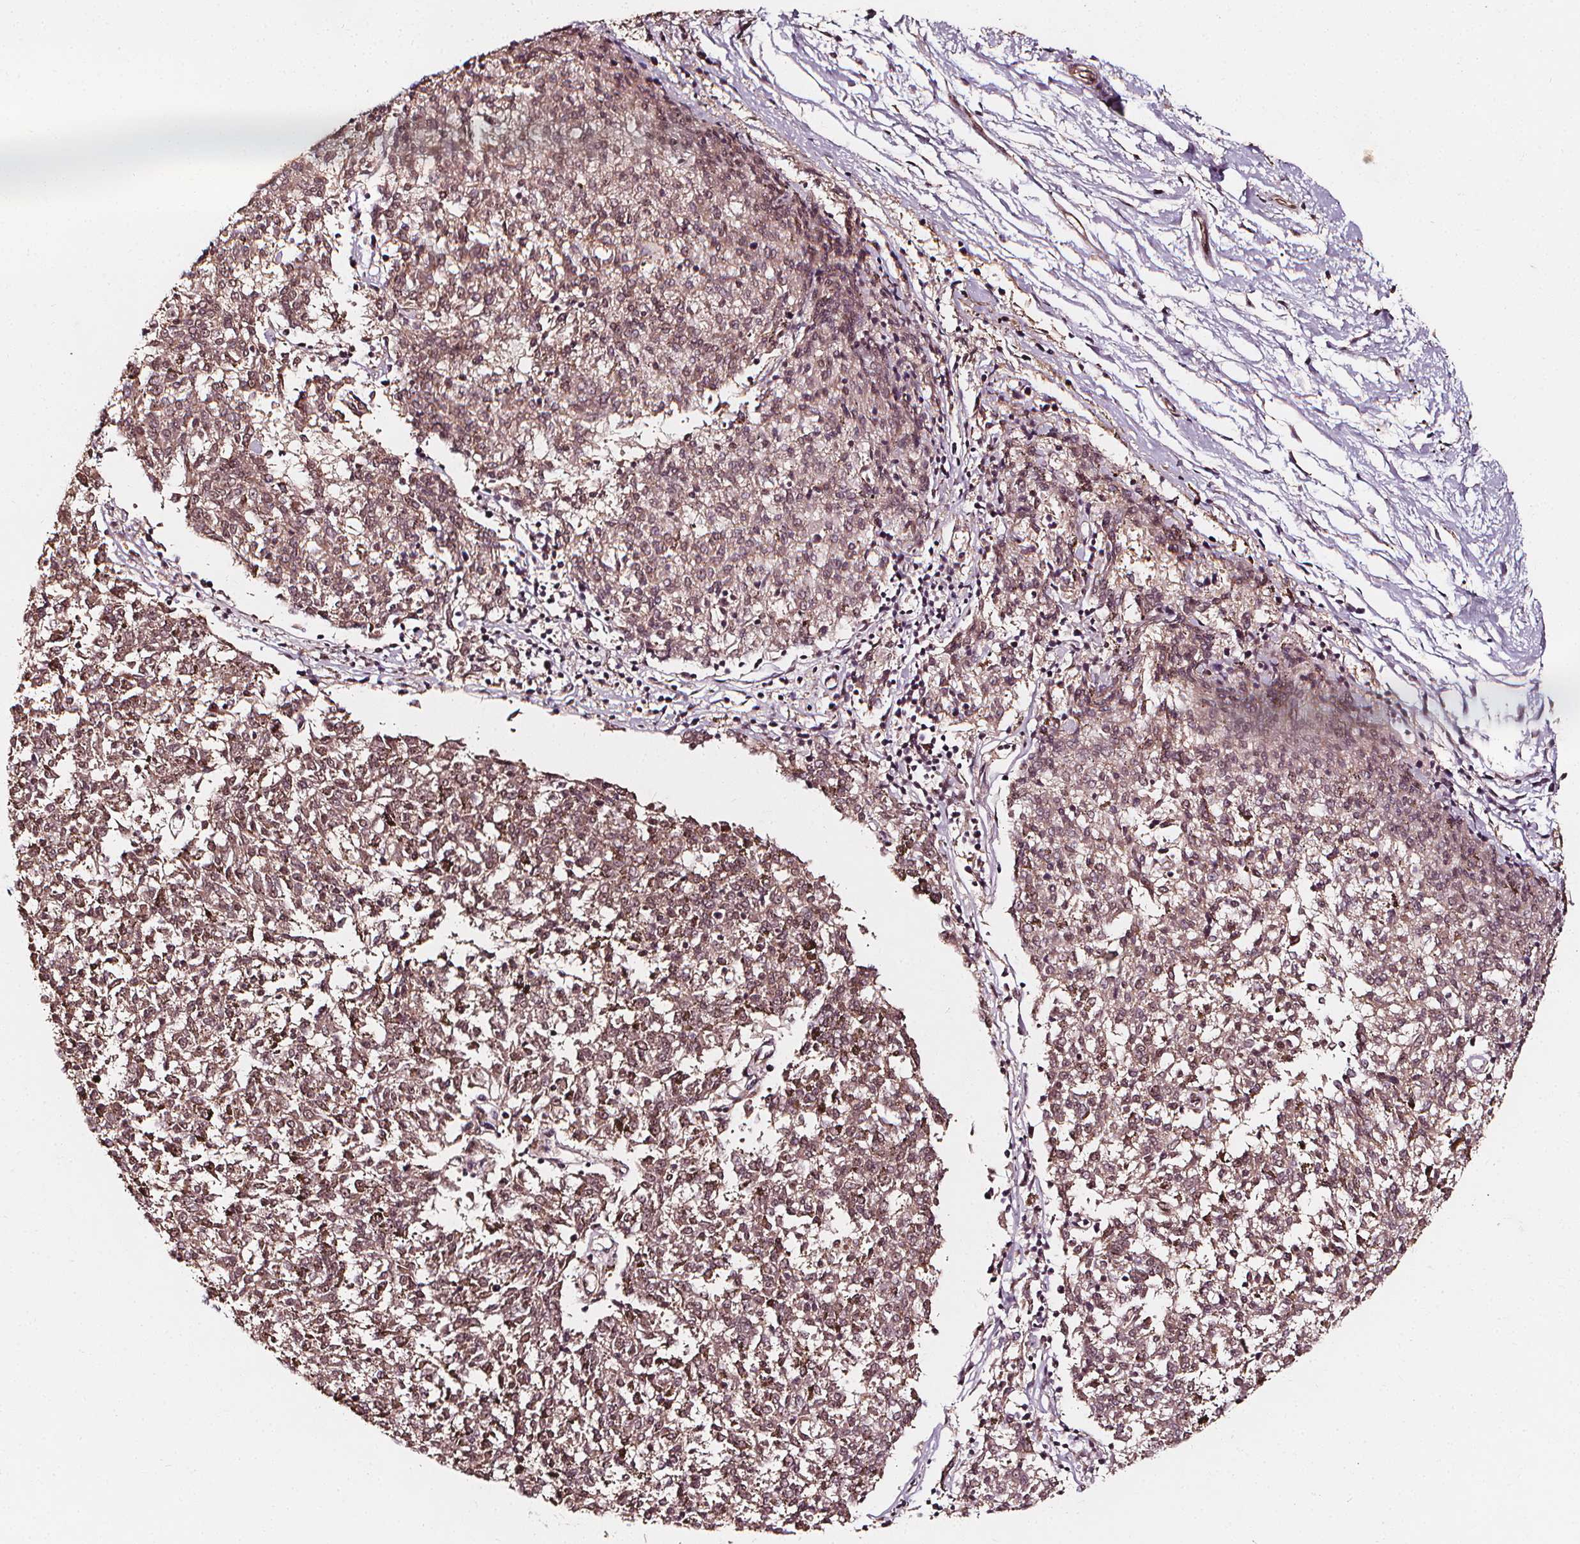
{"staining": {"intensity": "weak", "quantity": ">75%", "location": "nuclear"}, "tissue": "melanoma", "cell_type": "Tumor cells", "image_type": "cancer", "snomed": [{"axis": "morphology", "description": "Malignant melanoma, NOS"}, {"axis": "topography", "description": "Skin"}], "caption": "Immunohistochemistry (DAB (3,3'-diaminobenzidine)) staining of malignant melanoma demonstrates weak nuclear protein expression in about >75% of tumor cells.", "gene": "EXOSC9", "patient": {"sex": "female", "age": 72}}